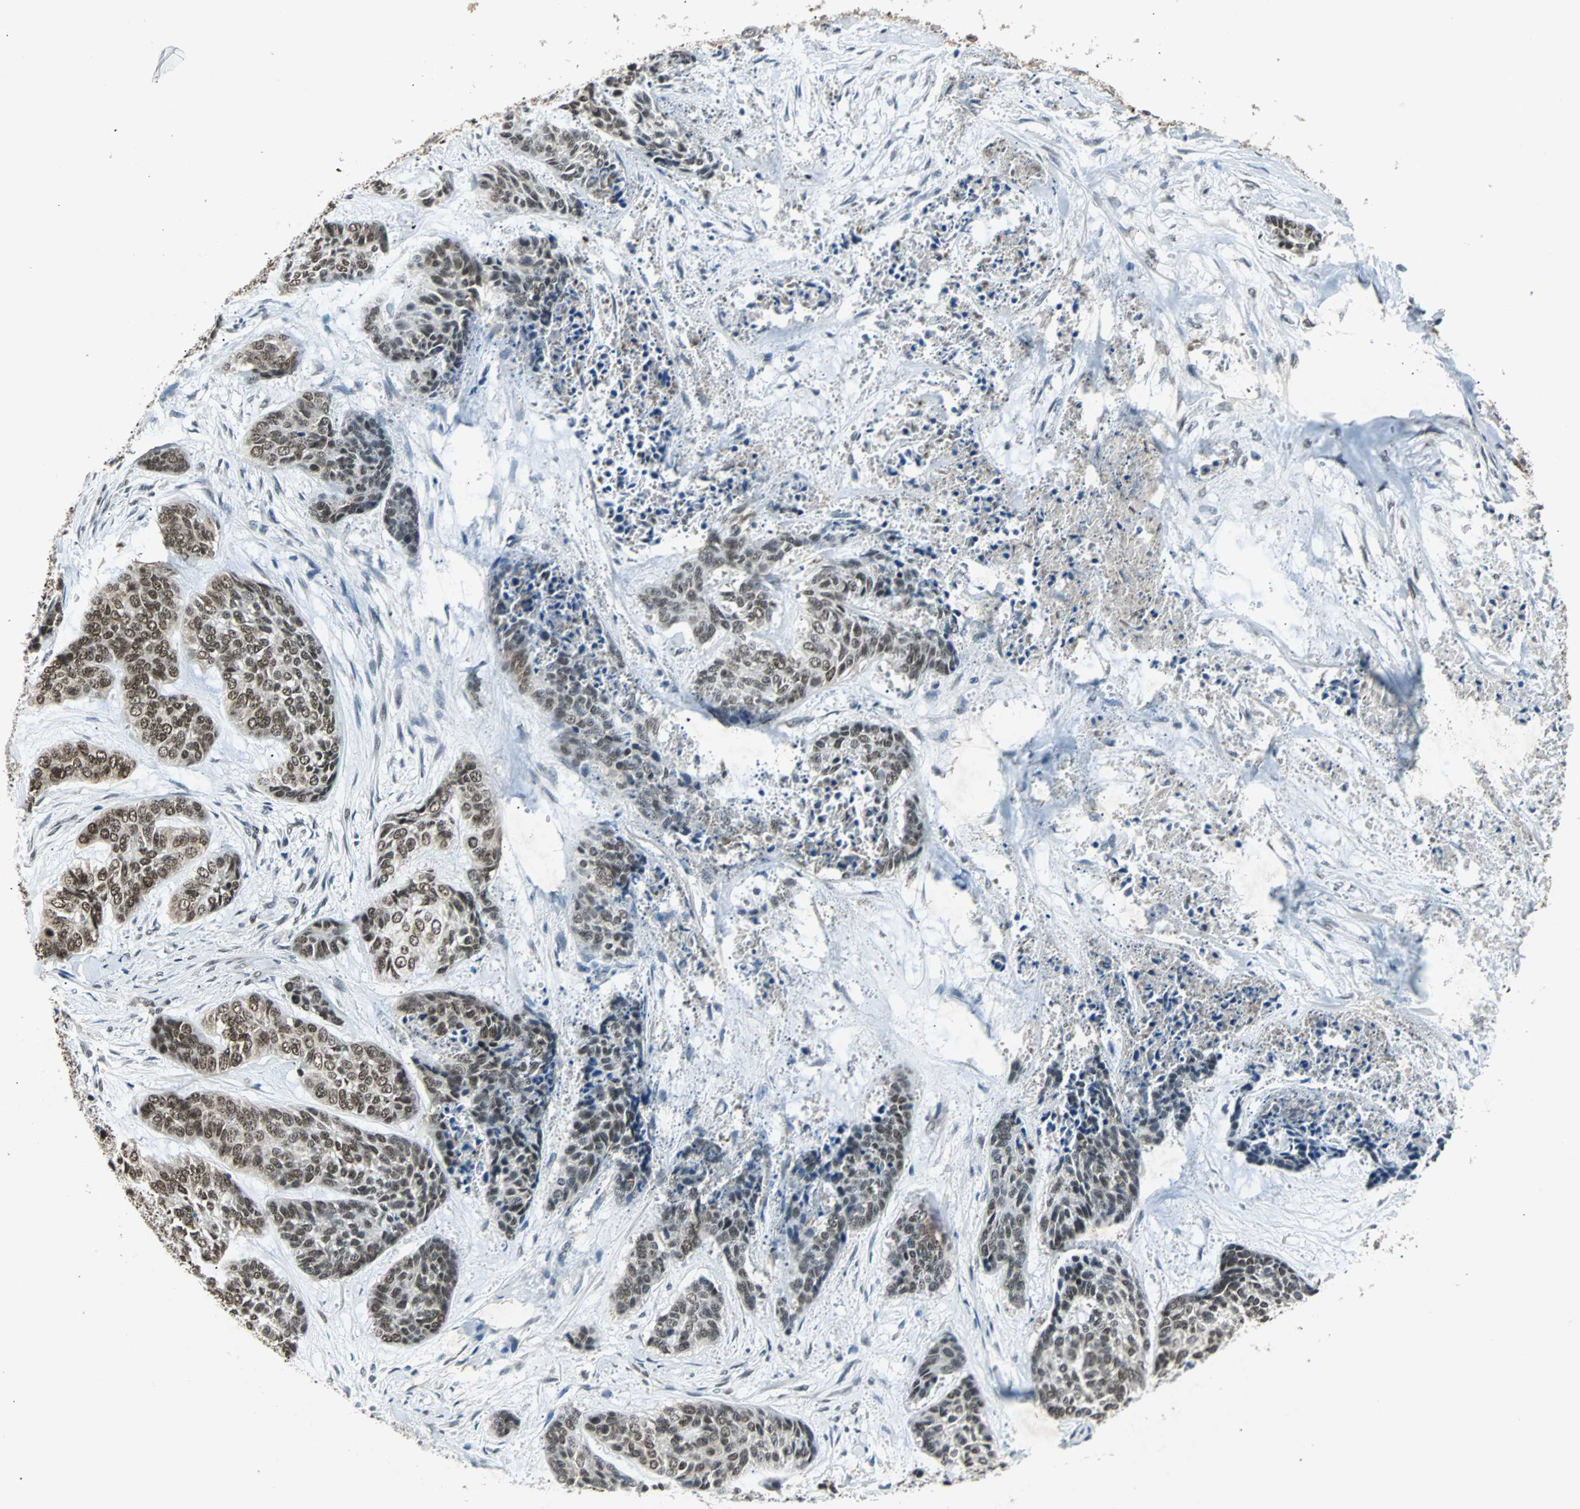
{"staining": {"intensity": "moderate", "quantity": ">75%", "location": "nuclear"}, "tissue": "skin cancer", "cell_type": "Tumor cells", "image_type": "cancer", "snomed": [{"axis": "morphology", "description": "Basal cell carcinoma"}, {"axis": "topography", "description": "Skin"}], "caption": "This micrograph displays immunohistochemistry (IHC) staining of human skin cancer, with medium moderate nuclear expression in approximately >75% of tumor cells.", "gene": "PHC1", "patient": {"sex": "female", "age": 64}}